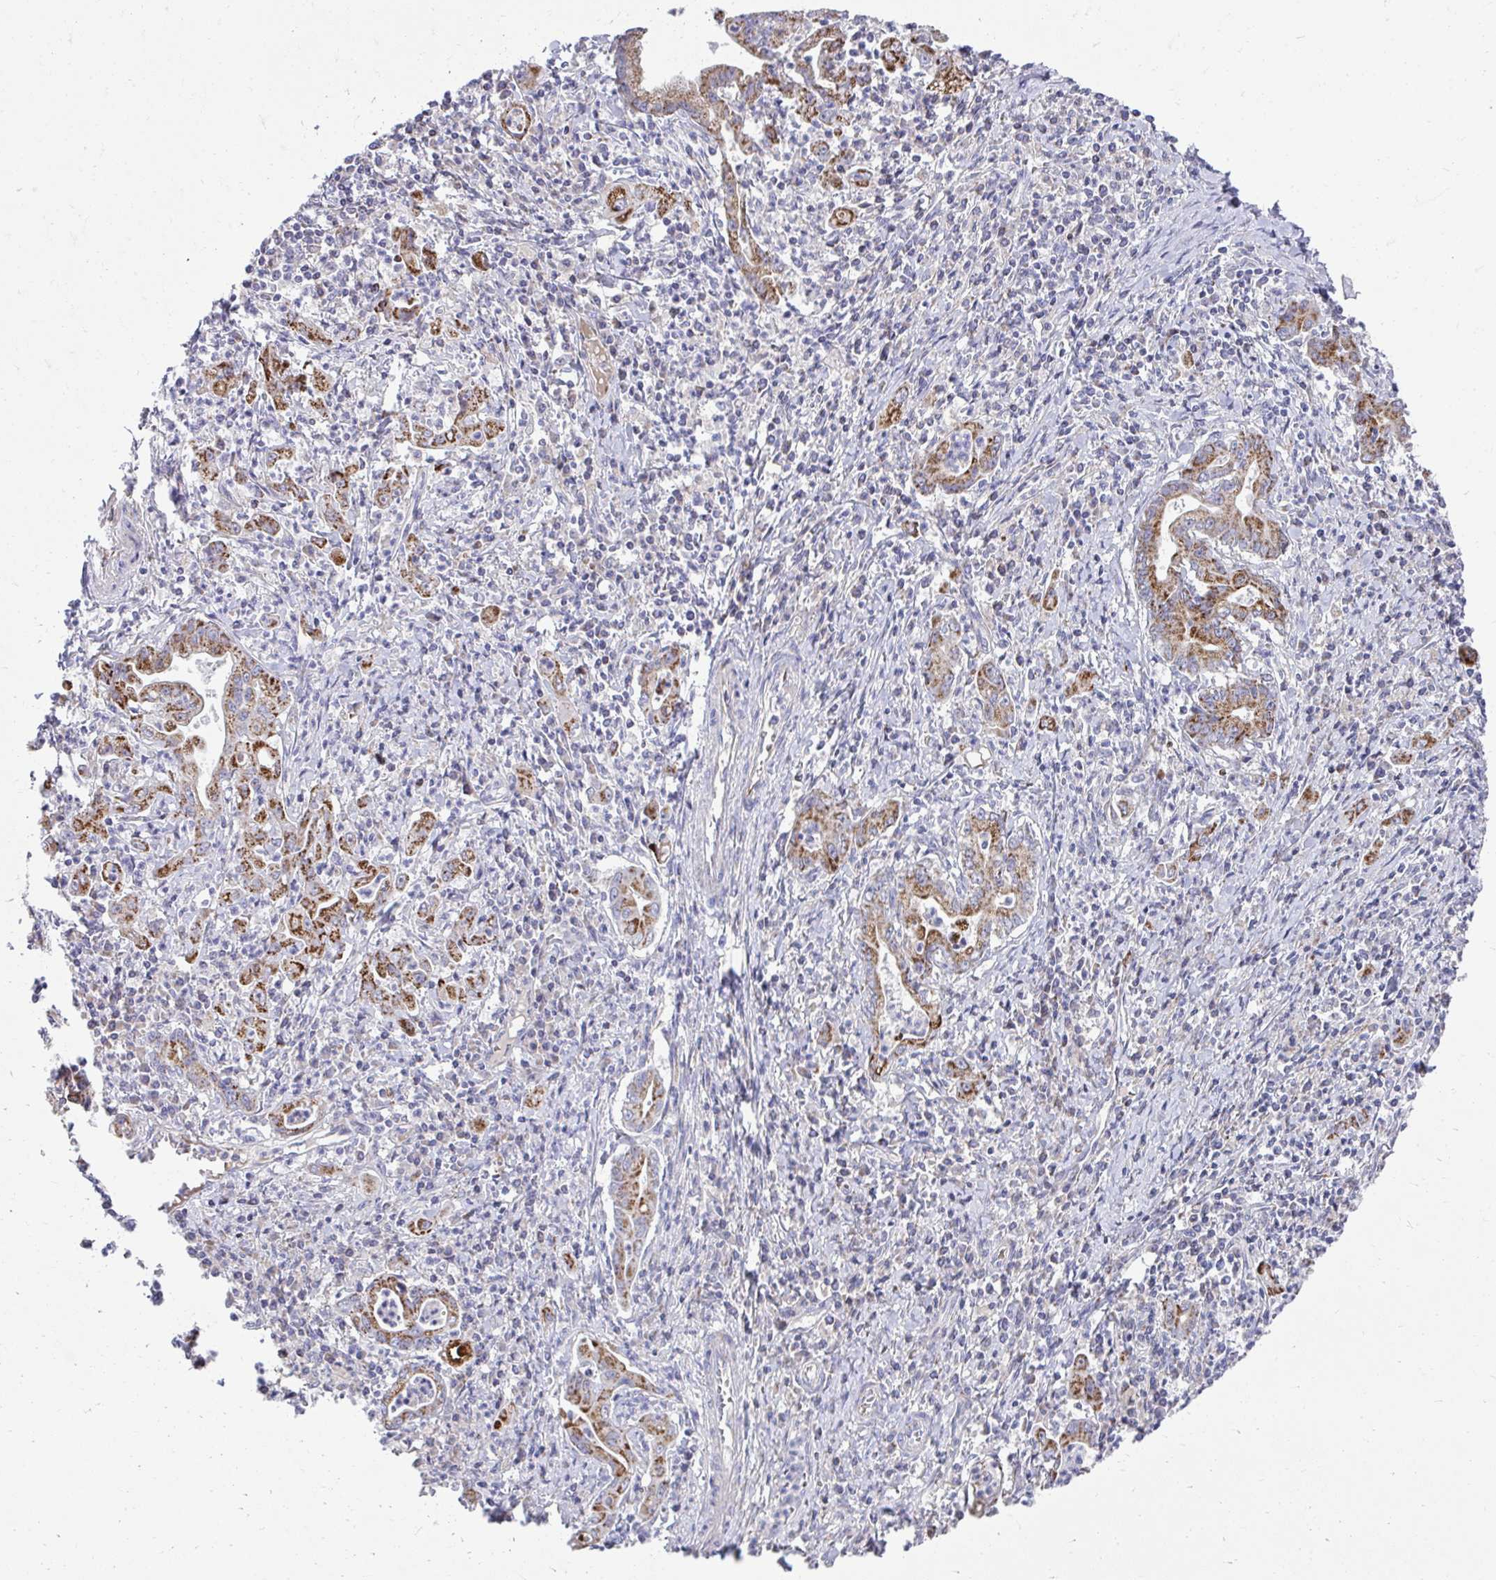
{"staining": {"intensity": "moderate", "quantity": ">75%", "location": "cytoplasmic/membranous"}, "tissue": "stomach cancer", "cell_type": "Tumor cells", "image_type": "cancer", "snomed": [{"axis": "morphology", "description": "Adenocarcinoma, NOS"}, {"axis": "topography", "description": "Stomach, upper"}], "caption": "Protein expression analysis of stomach adenocarcinoma demonstrates moderate cytoplasmic/membranous staining in approximately >75% of tumor cells. The staining is performed using DAB (3,3'-diaminobenzidine) brown chromogen to label protein expression. The nuclei are counter-stained blue using hematoxylin.", "gene": "PRRG3", "patient": {"sex": "female", "age": 79}}